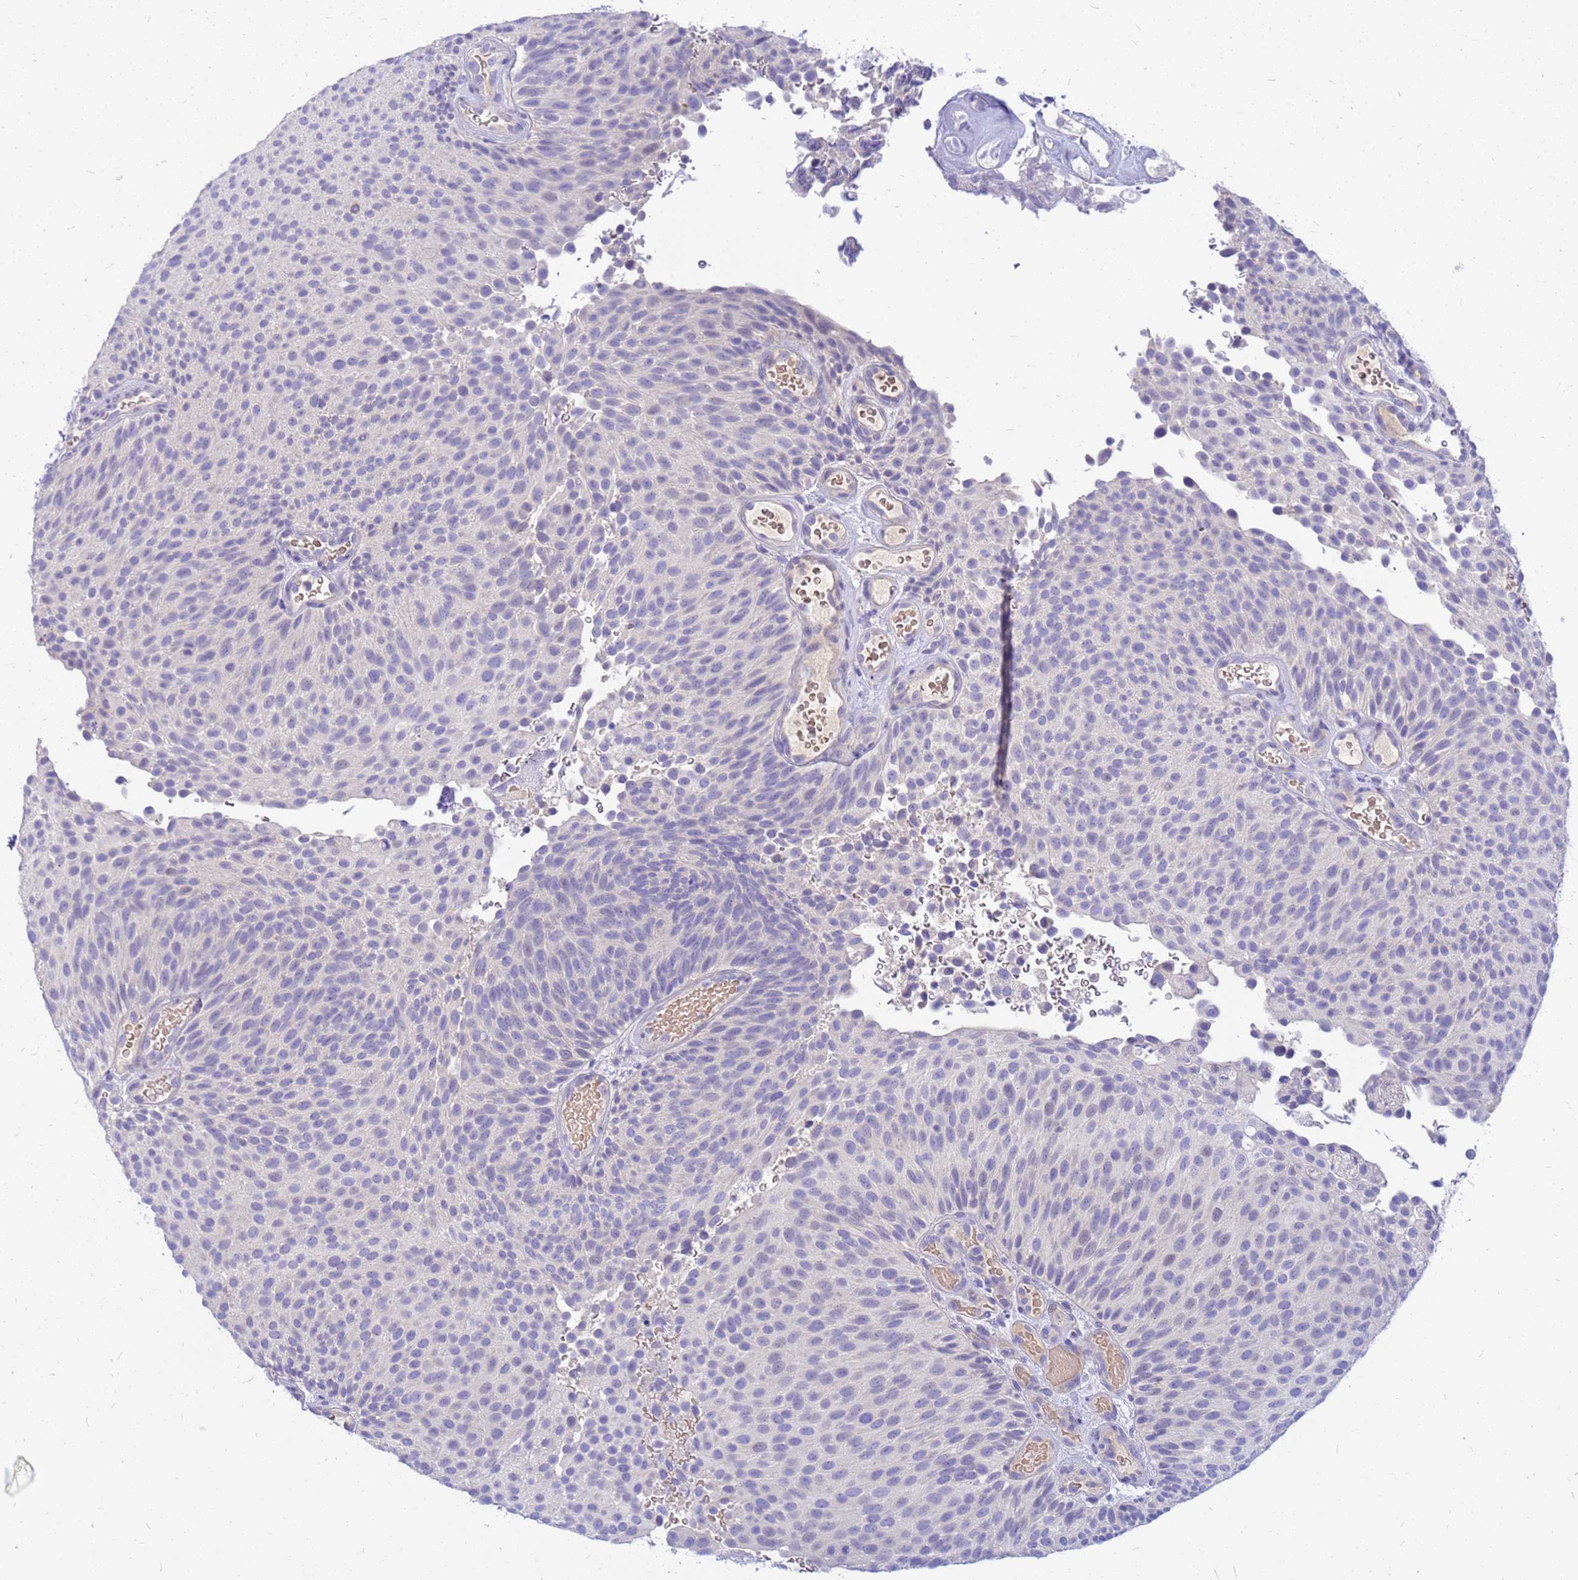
{"staining": {"intensity": "negative", "quantity": "none", "location": "none"}, "tissue": "urothelial cancer", "cell_type": "Tumor cells", "image_type": "cancer", "snomed": [{"axis": "morphology", "description": "Urothelial carcinoma, Low grade"}, {"axis": "topography", "description": "Urinary bladder"}], "caption": "The image displays no staining of tumor cells in urothelial cancer. (DAB immunohistochemistry (IHC) visualized using brightfield microscopy, high magnification).", "gene": "DPRX", "patient": {"sex": "male", "age": 78}}